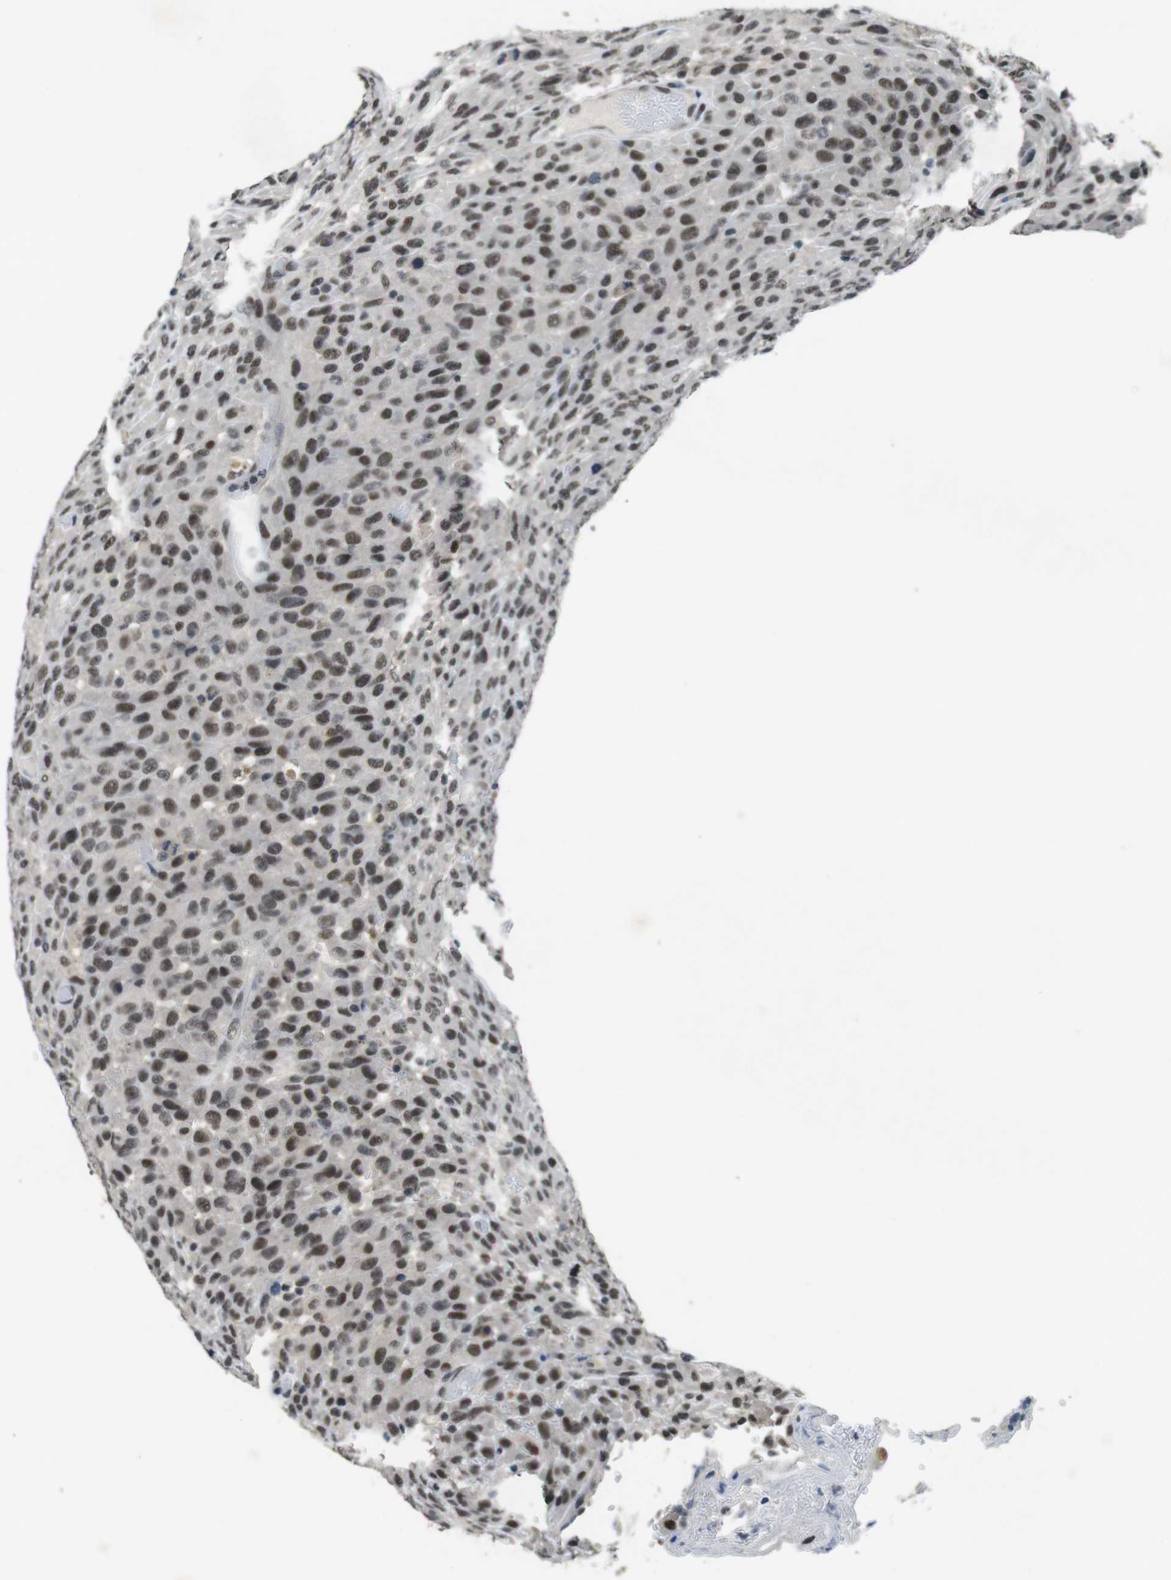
{"staining": {"intensity": "moderate", "quantity": ">75%", "location": "nuclear"}, "tissue": "urothelial cancer", "cell_type": "Tumor cells", "image_type": "cancer", "snomed": [{"axis": "morphology", "description": "Urothelial carcinoma, High grade"}, {"axis": "topography", "description": "Urinary bladder"}], "caption": "Urothelial carcinoma (high-grade) tissue demonstrates moderate nuclear expression in about >75% of tumor cells", "gene": "USP7", "patient": {"sex": "male", "age": 66}}